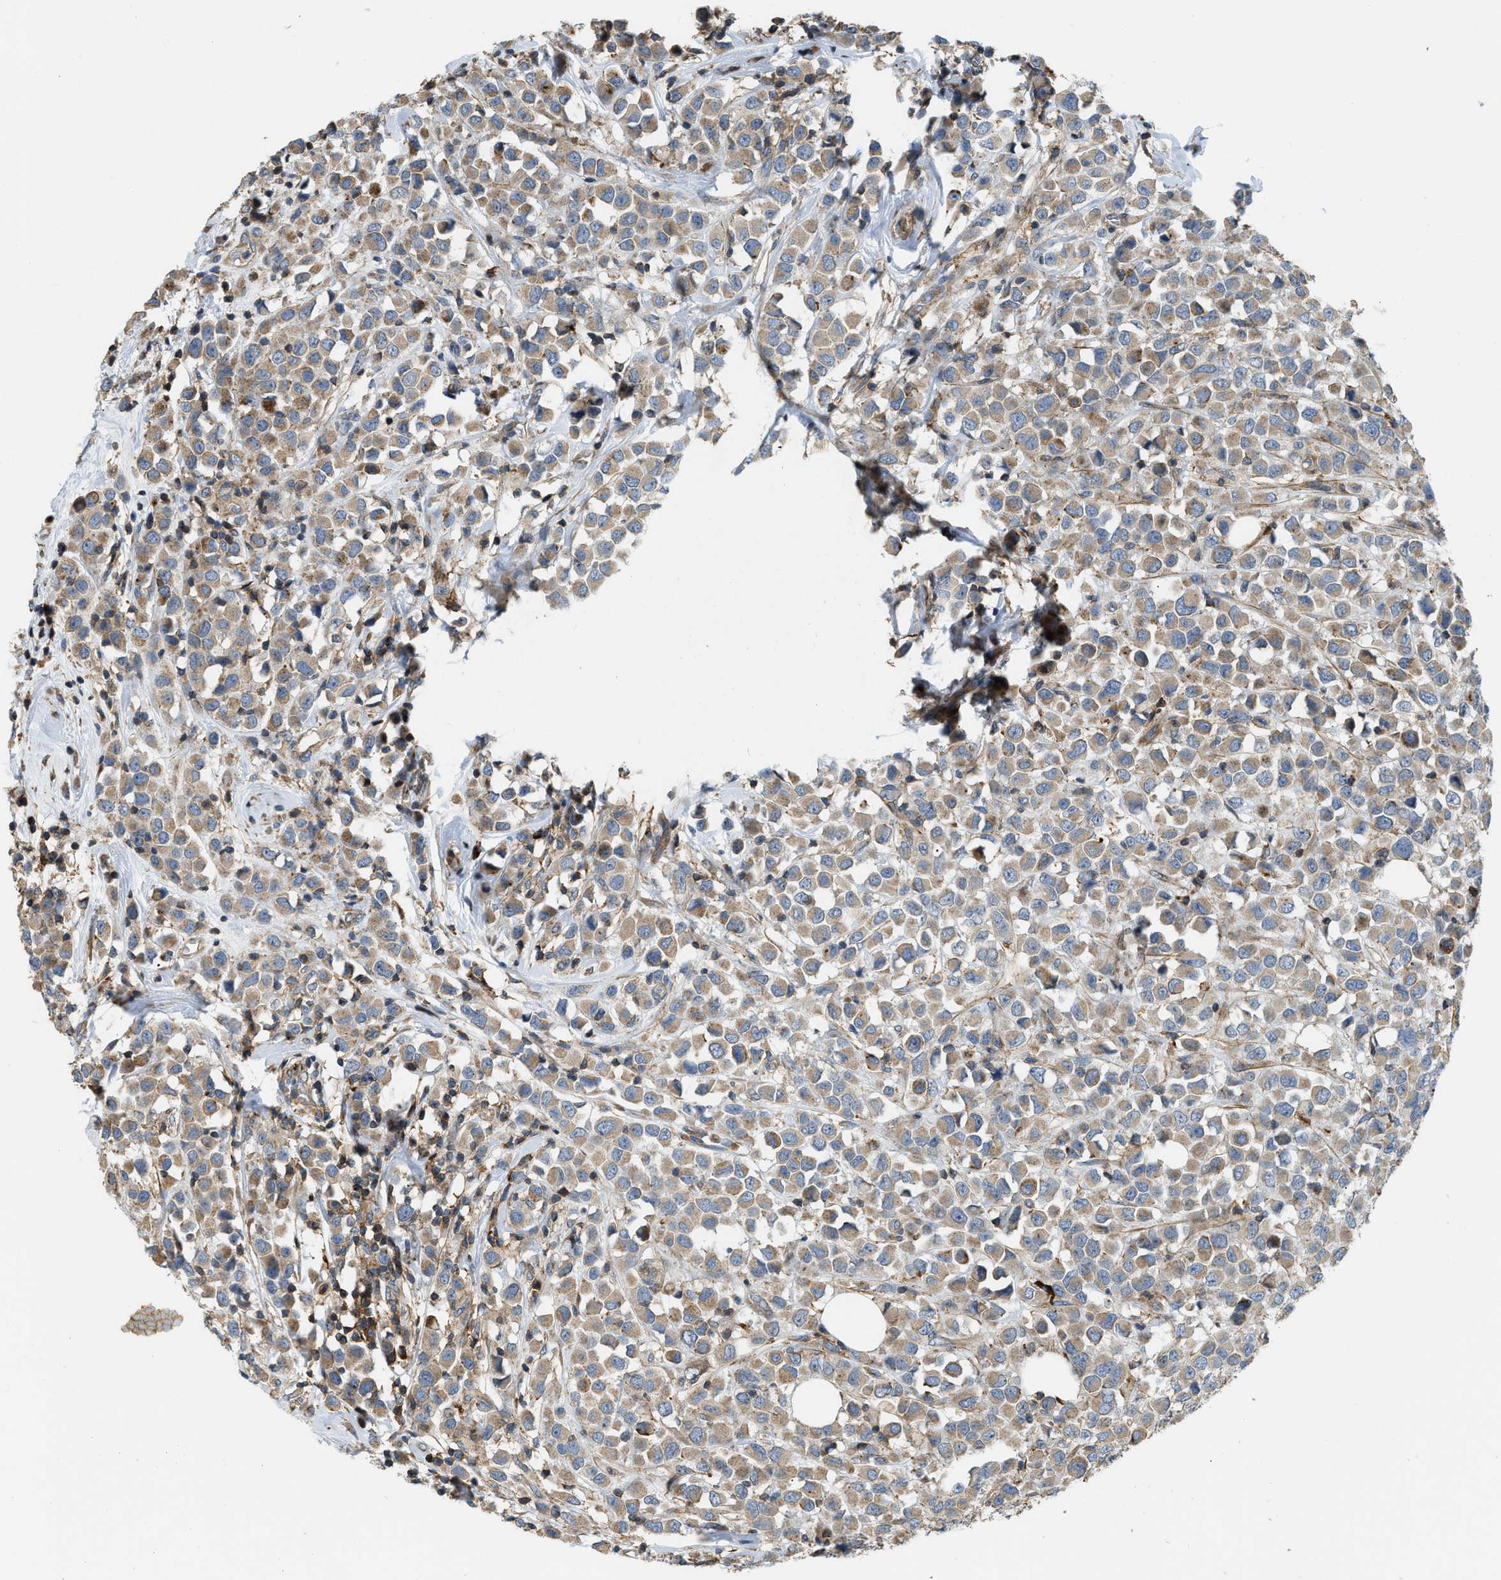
{"staining": {"intensity": "moderate", "quantity": ">75%", "location": "cytoplasmic/membranous"}, "tissue": "breast cancer", "cell_type": "Tumor cells", "image_type": "cancer", "snomed": [{"axis": "morphology", "description": "Duct carcinoma"}, {"axis": "topography", "description": "Breast"}], "caption": "Breast cancer was stained to show a protein in brown. There is medium levels of moderate cytoplasmic/membranous staining in approximately >75% of tumor cells.", "gene": "BTN3A2", "patient": {"sex": "female", "age": 61}}